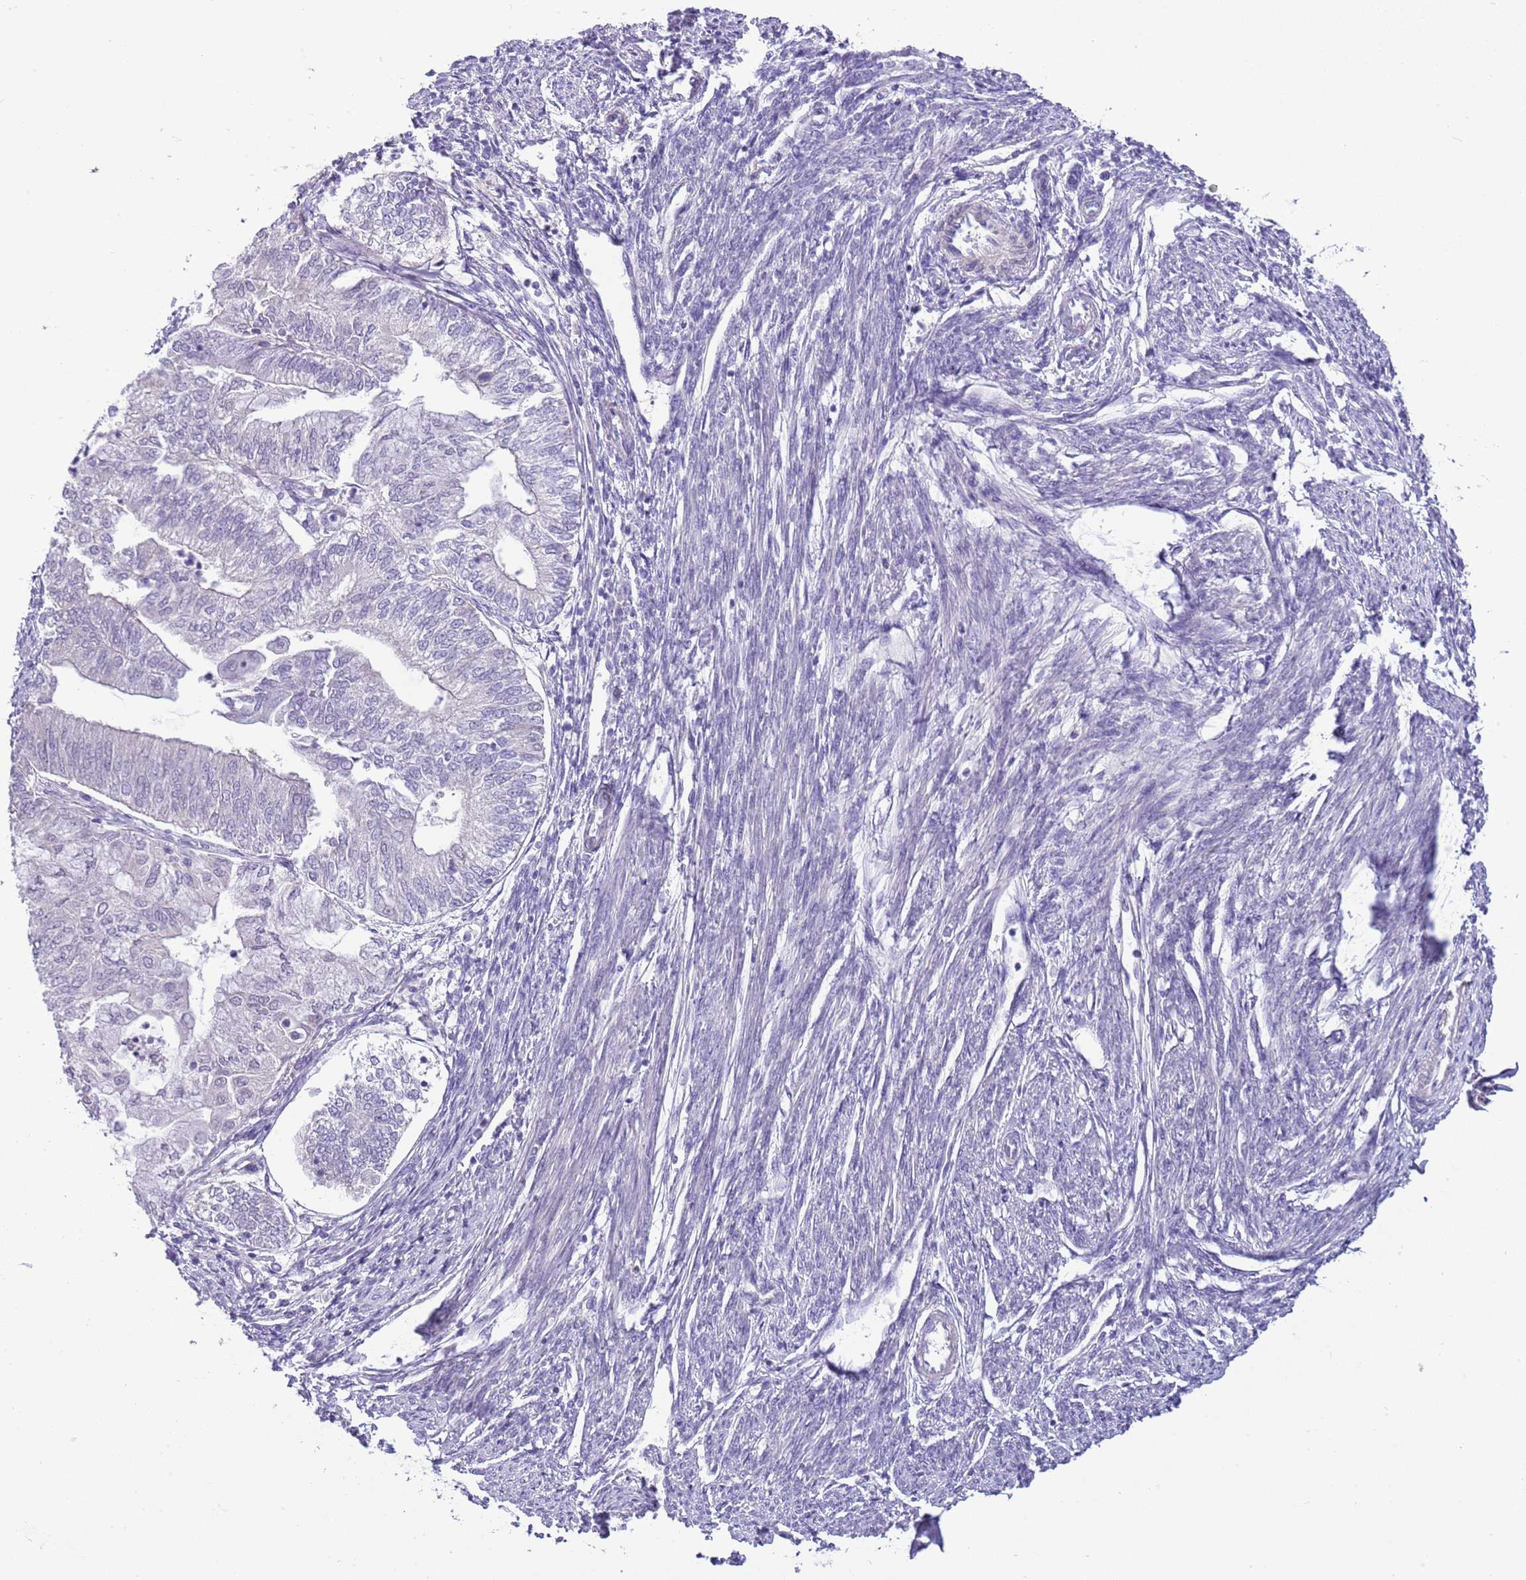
{"staining": {"intensity": "negative", "quantity": "none", "location": "none"}, "tissue": "smooth muscle", "cell_type": "Smooth muscle cells", "image_type": "normal", "snomed": [{"axis": "morphology", "description": "Normal tissue, NOS"}, {"axis": "topography", "description": "Smooth muscle"}, {"axis": "topography", "description": "Uterus"}], "caption": "Smooth muscle cells show no significant protein positivity in unremarkable smooth muscle. (DAB (3,3'-diaminobenzidine) immunohistochemistry (IHC) with hematoxylin counter stain).", "gene": "FBRSL1", "patient": {"sex": "female", "age": 59}}